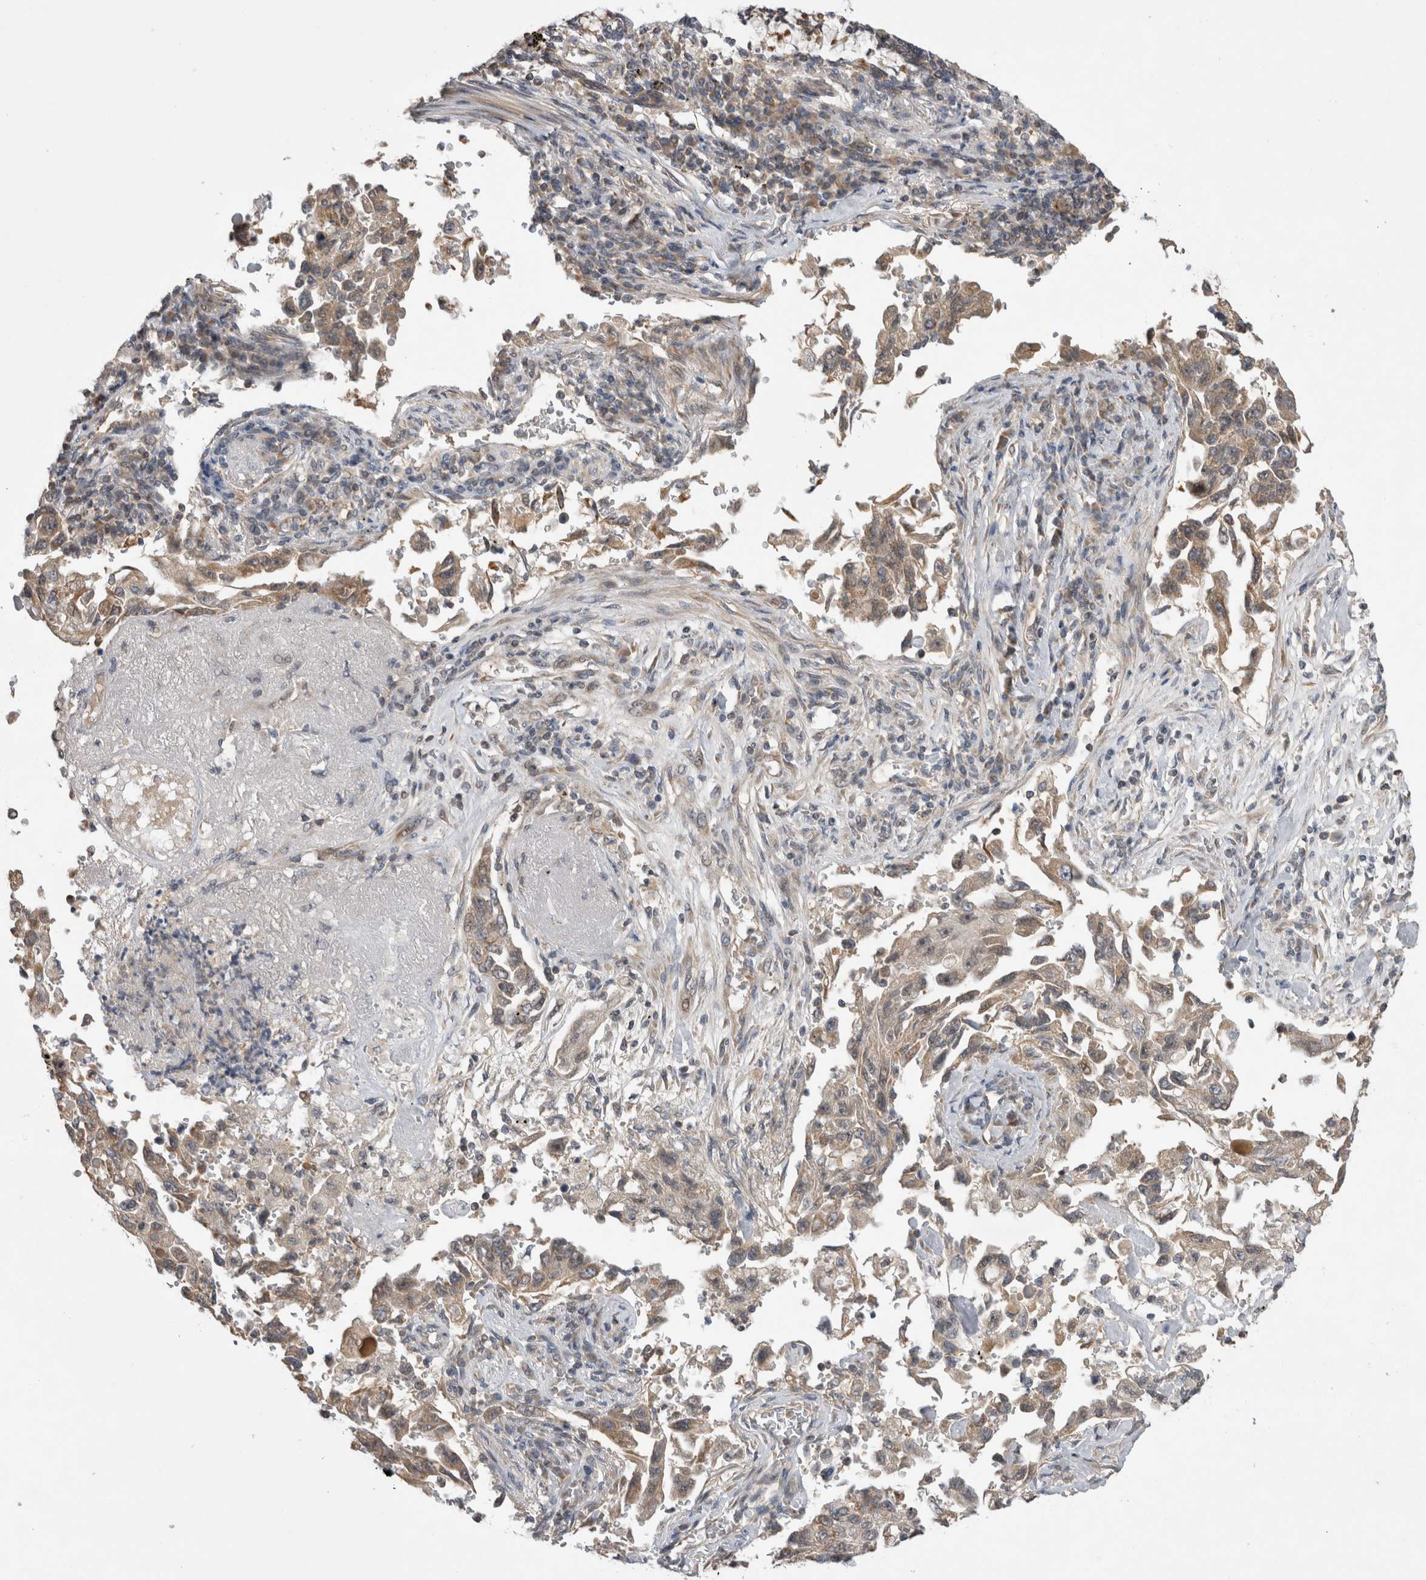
{"staining": {"intensity": "weak", "quantity": ">75%", "location": "cytoplasmic/membranous"}, "tissue": "lung cancer", "cell_type": "Tumor cells", "image_type": "cancer", "snomed": [{"axis": "morphology", "description": "Adenocarcinoma, NOS"}, {"axis": "topography", "description": "Lung"}], "caption": "An image of lung adenocarcinoma stained for a protein displays weak cytoplasmic/membranous brown staining in tumor cells.", "gene": "KCNIP1", "patient": {"sex": "female", "age": 51}}